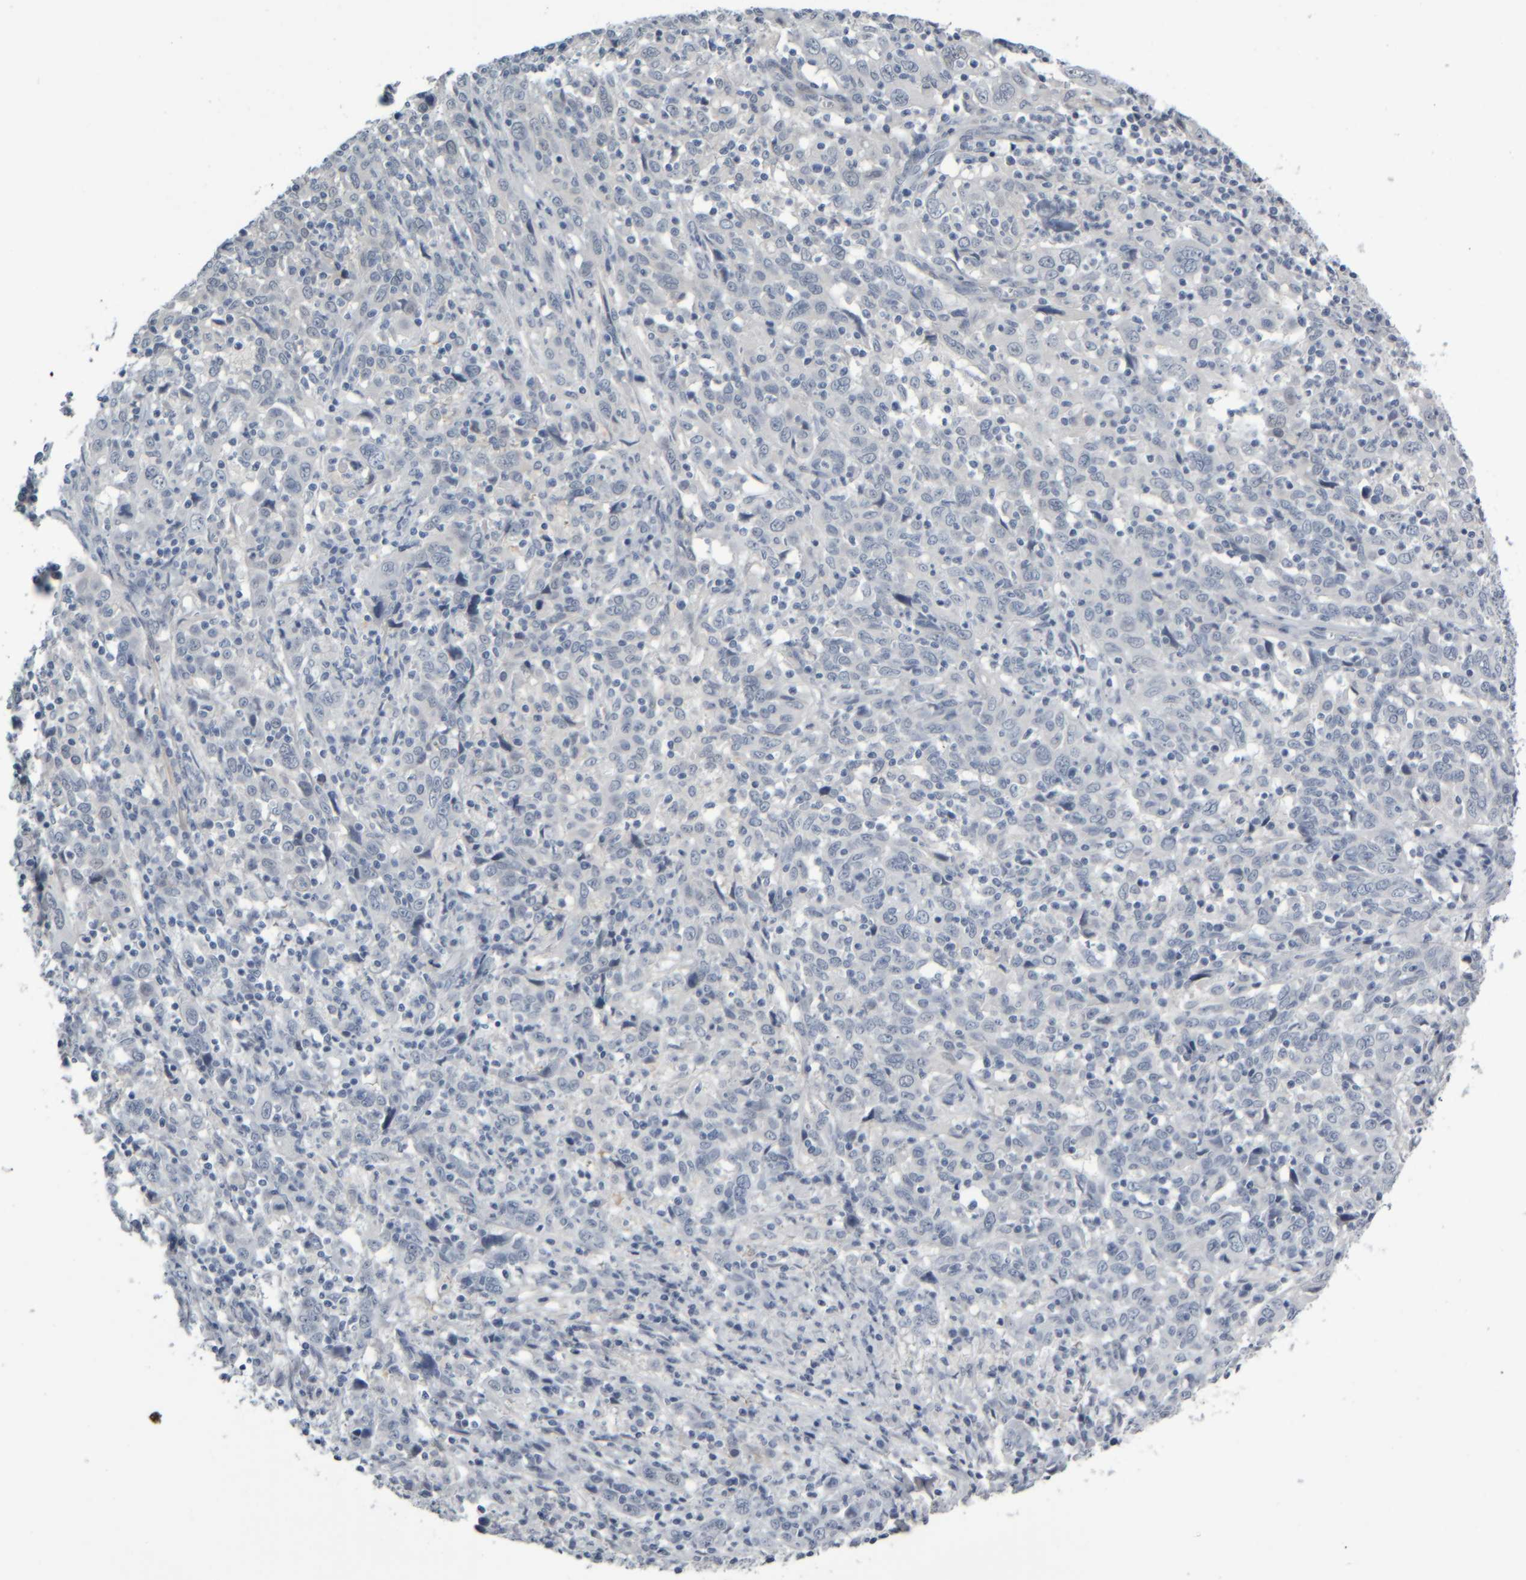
{"staining": {"intensity": "negative", "quantity": "none", "location": "none"}, "tissue": "cervical cancer", "cell_type": "Tumor cells", "image_type": "cancer", "snomed": [{"axis": "morphology", "description": "Squamous cell carcinoma, NOS"}, {"axis": "topography", "description": "Cervix"}], "caption": "Histopathology image shows no protein staining in tumor cells of cervical squamous cell carcinoma tissue.", "gene": "COL14A1", "patient": {"sex": "female", "age": 46}}